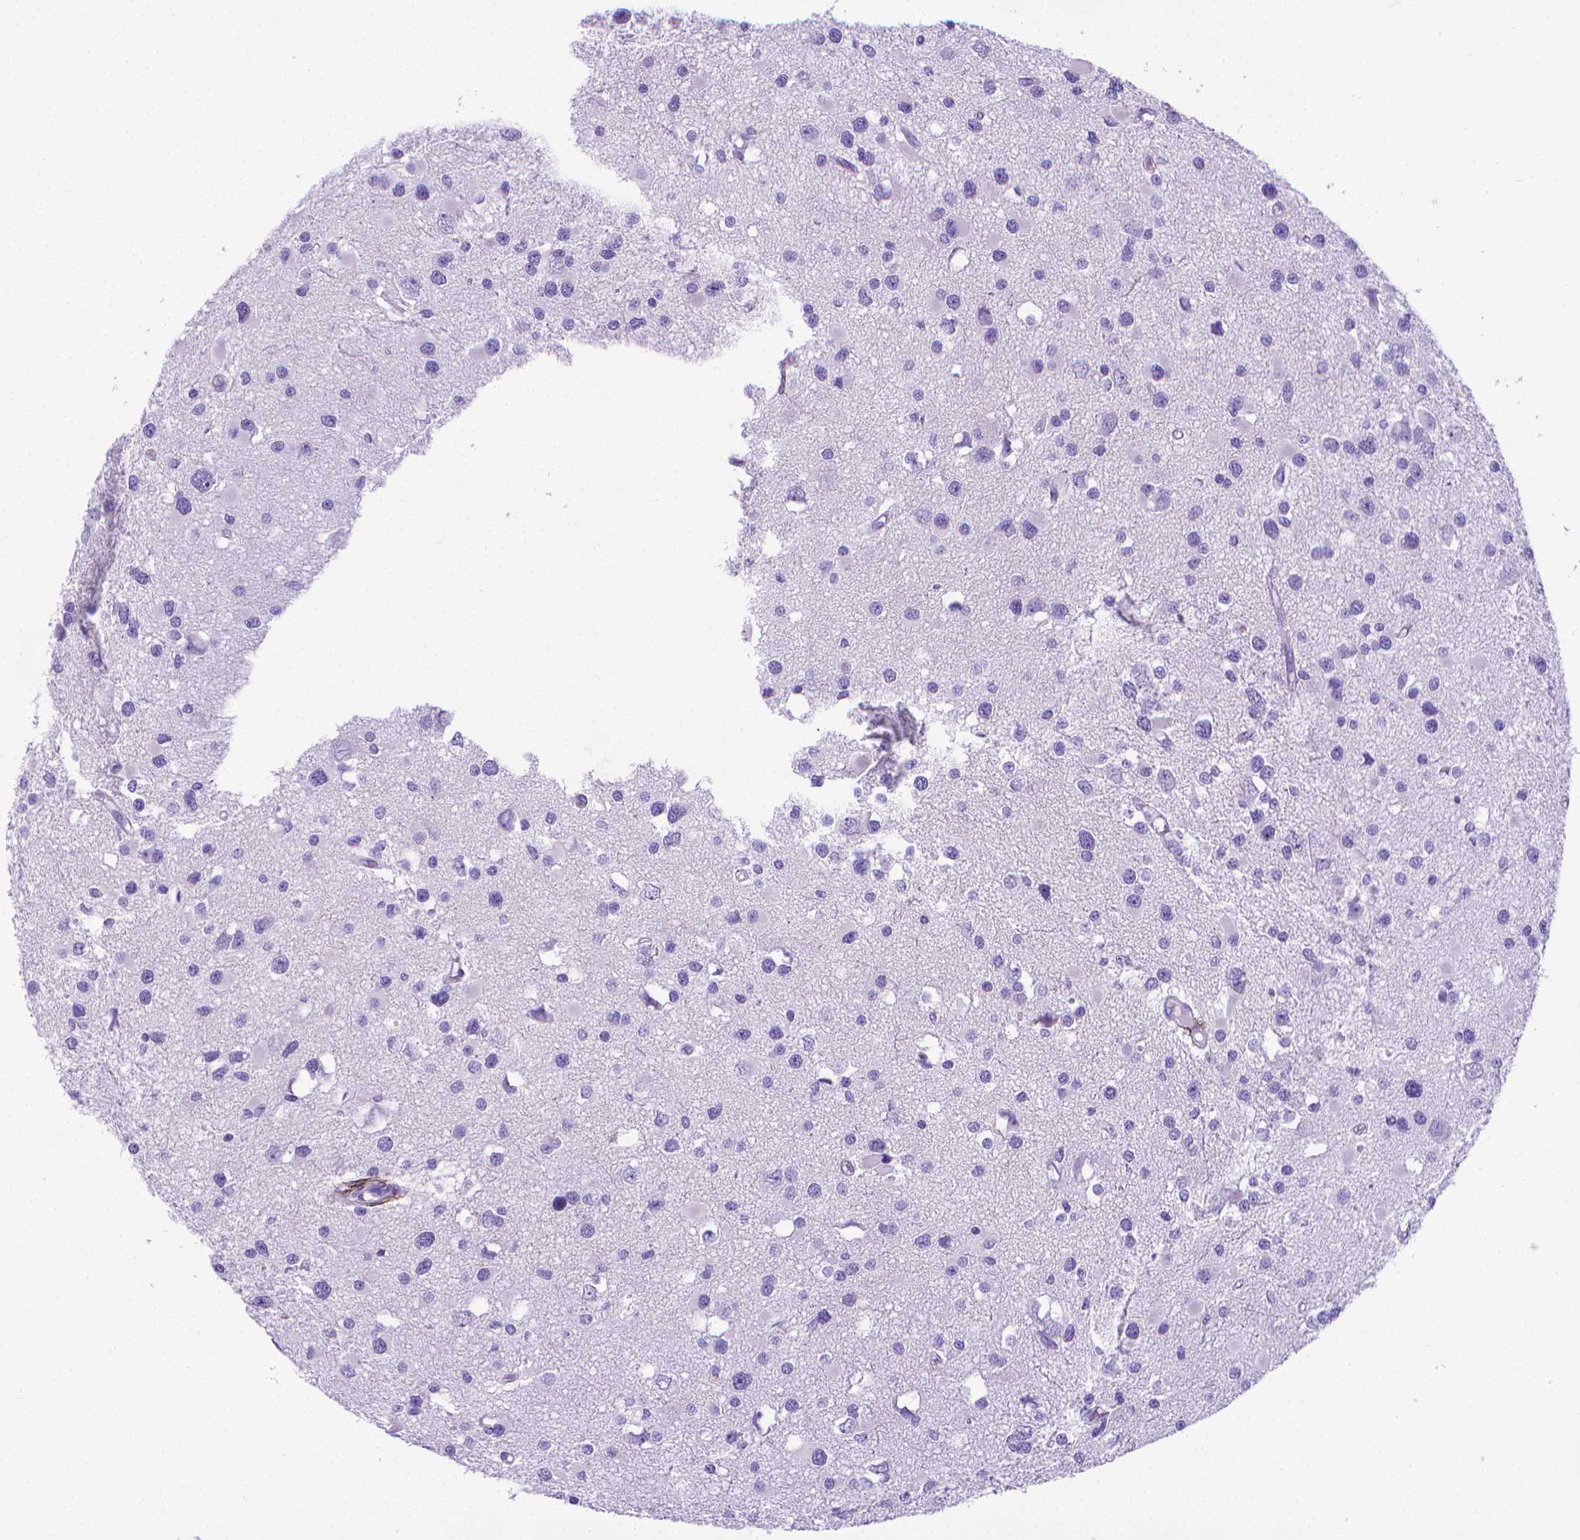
{"staining": {"intensity": "negative", "quantity": "none", "location": "none"}, "tissue": "glioma", "cell_type": "Tumor cells", "image_type": "cancer", "snomed": [{"axis": "morphology", "description": "Glioma, malignant, High grade"}, {"axis": "topography", "description": "Brain"}], "caption": "Immunohistochemistry histopathology image of neoplastic tissue: human malignant glioma (high-grade) stained with DAB exhibits no significant protein staining in tumor cells. The staining is performed using DAB (3,3'-diaminobenzidine) brown chromogen with nuclei counter-stained in using hematoxylin.", "gene": "MFAP2", "patient": {"sex": "male", "age": 54}}